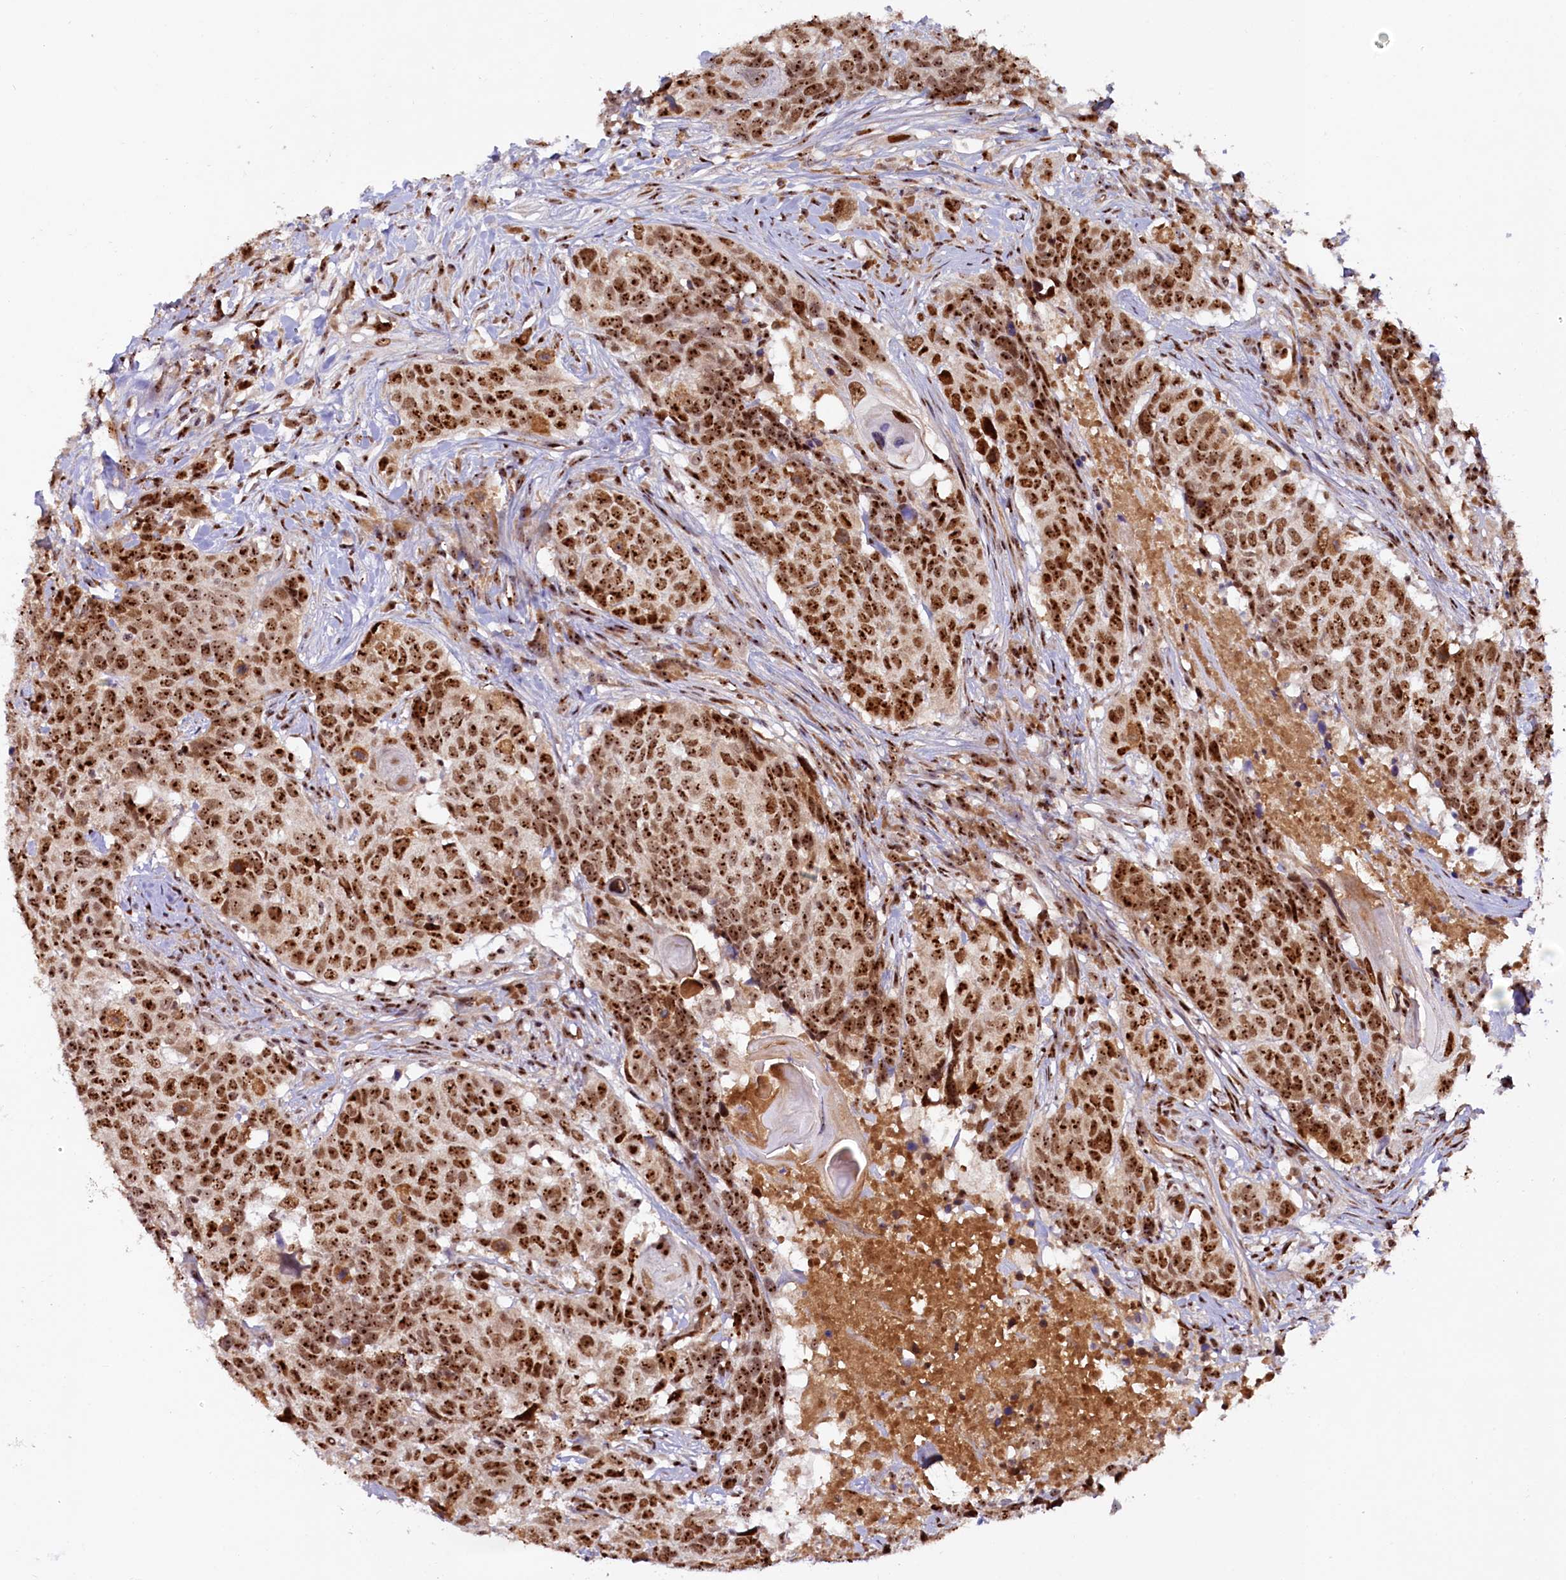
{"staining": {"intensity": "strong", "quantity": ">75%", "location": "nuclear"}, "tissue": "head and neck cancer", "cell_type": "Tumor cells", "image_type": "cancer", "snomed": [{"axis": "morphology", "description": "Squamous cell carcinoma, NOS"}, {"axis": "topography", "description": "Head-Neck"}], "caption": "Approximately >75% of tumor cells in head and neck cancer show strong nuclear protein expression as visualized by brown immunohistochemical staining.", "gene": "TCOF1", "patient": {"sex": "male", "age": 66}}